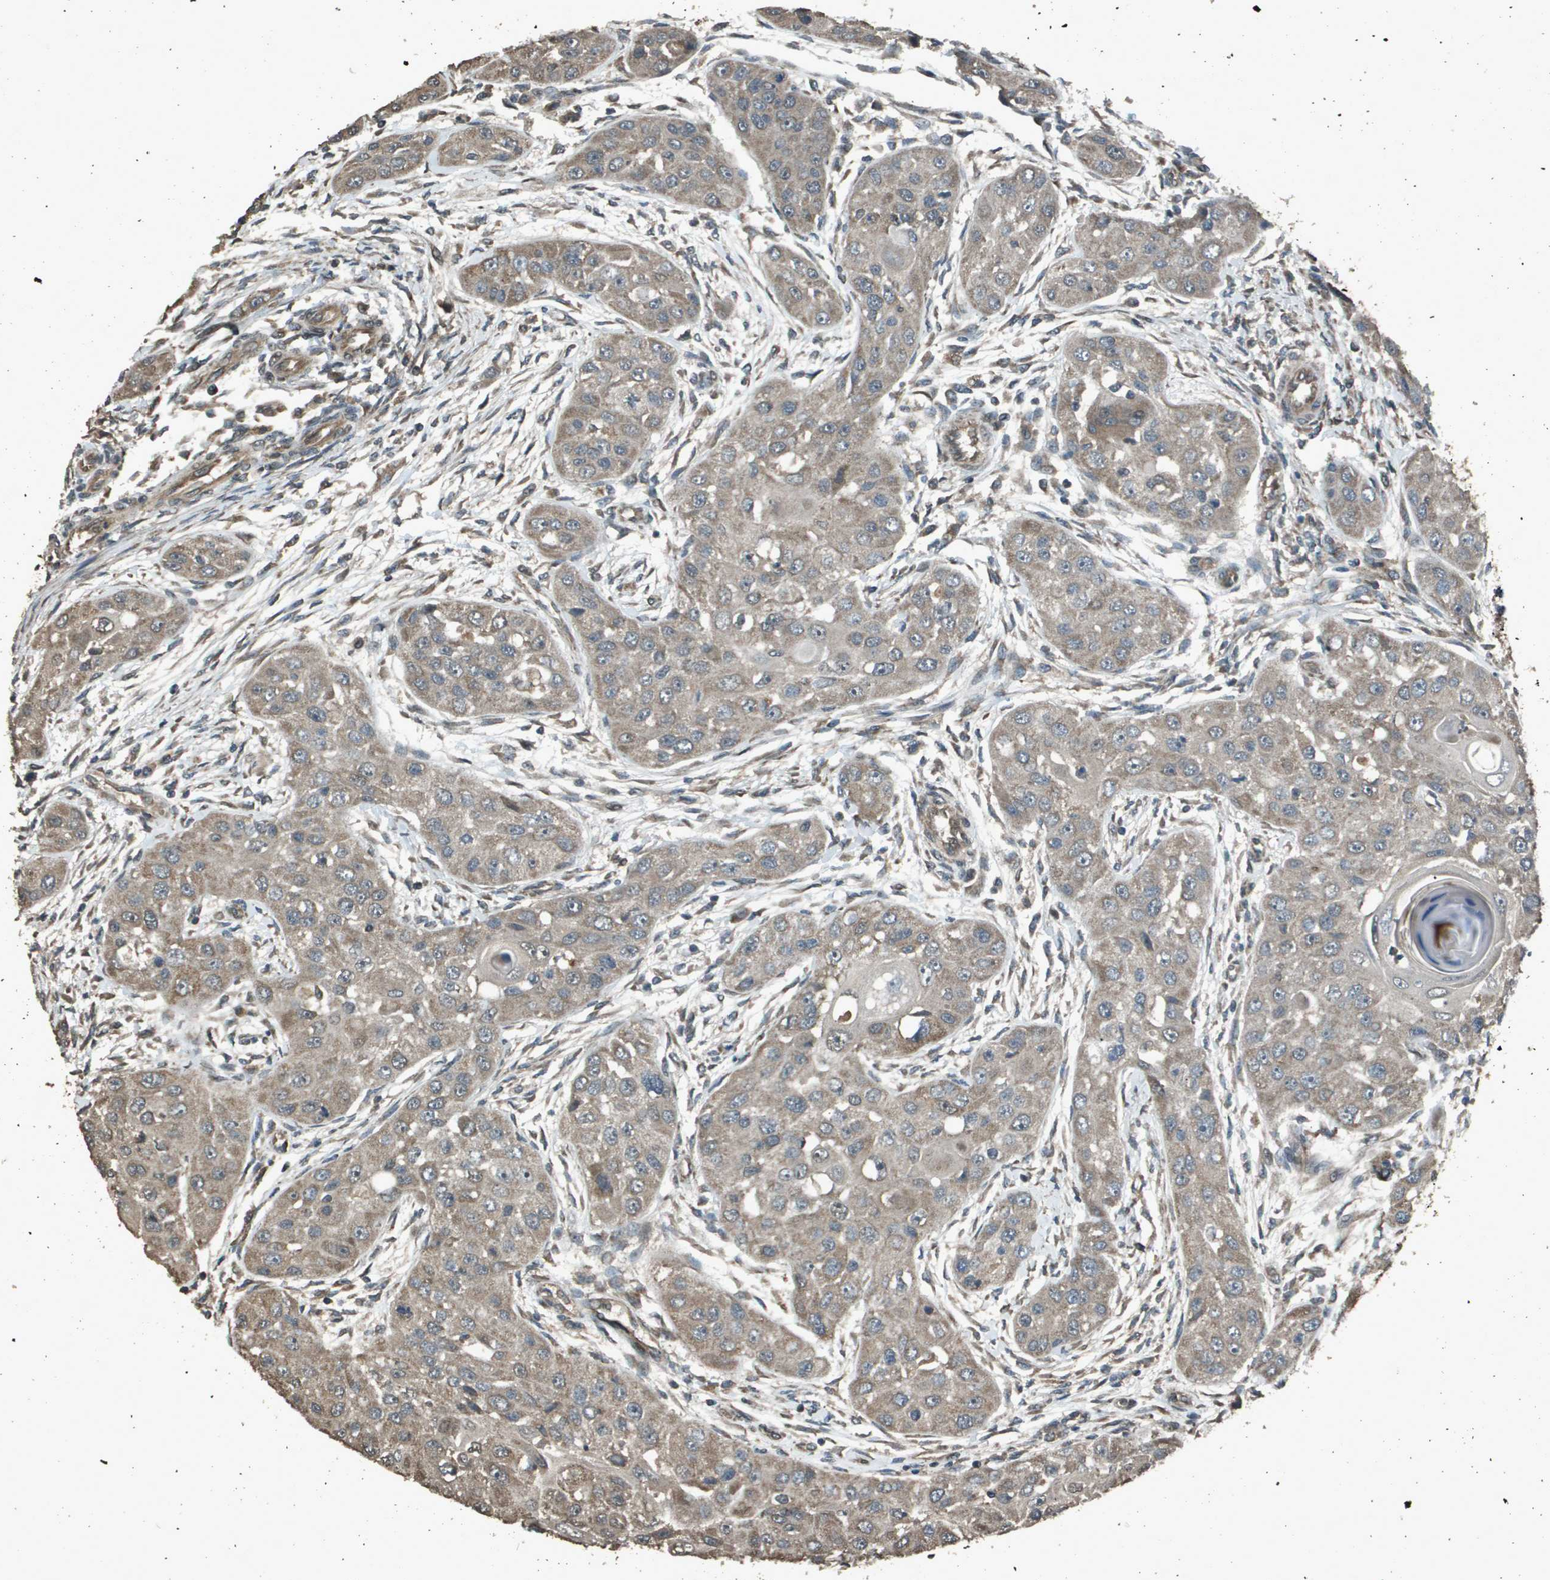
{"staining": {"intensity": "weak", "quantity": ">75%", "location": "cytoplasmic/membranous"}, "tissue": "head and neck cancer", "cell_type": "Tumor cells", "image_type": "cancer", "snomed": [{"axis": "morphology", "description": "Normal tissue, NOS"}, {"axis": "morphology", "description": "Squamous cell carcinoma, NOS"}, {"axis": "topography", "description": "Skeletal muscle"}, {"axis": "topography", "description": "Head-Neck"}], "caption": "Immunohistochemical staining of human head and neck squamous cell carcinoma shows low levels of weak cytoplasmic/membranous positivity in approximately >75% of tumor cells.", "gene": "FIG4", "patient": {"sex": "male", "age": 51}}